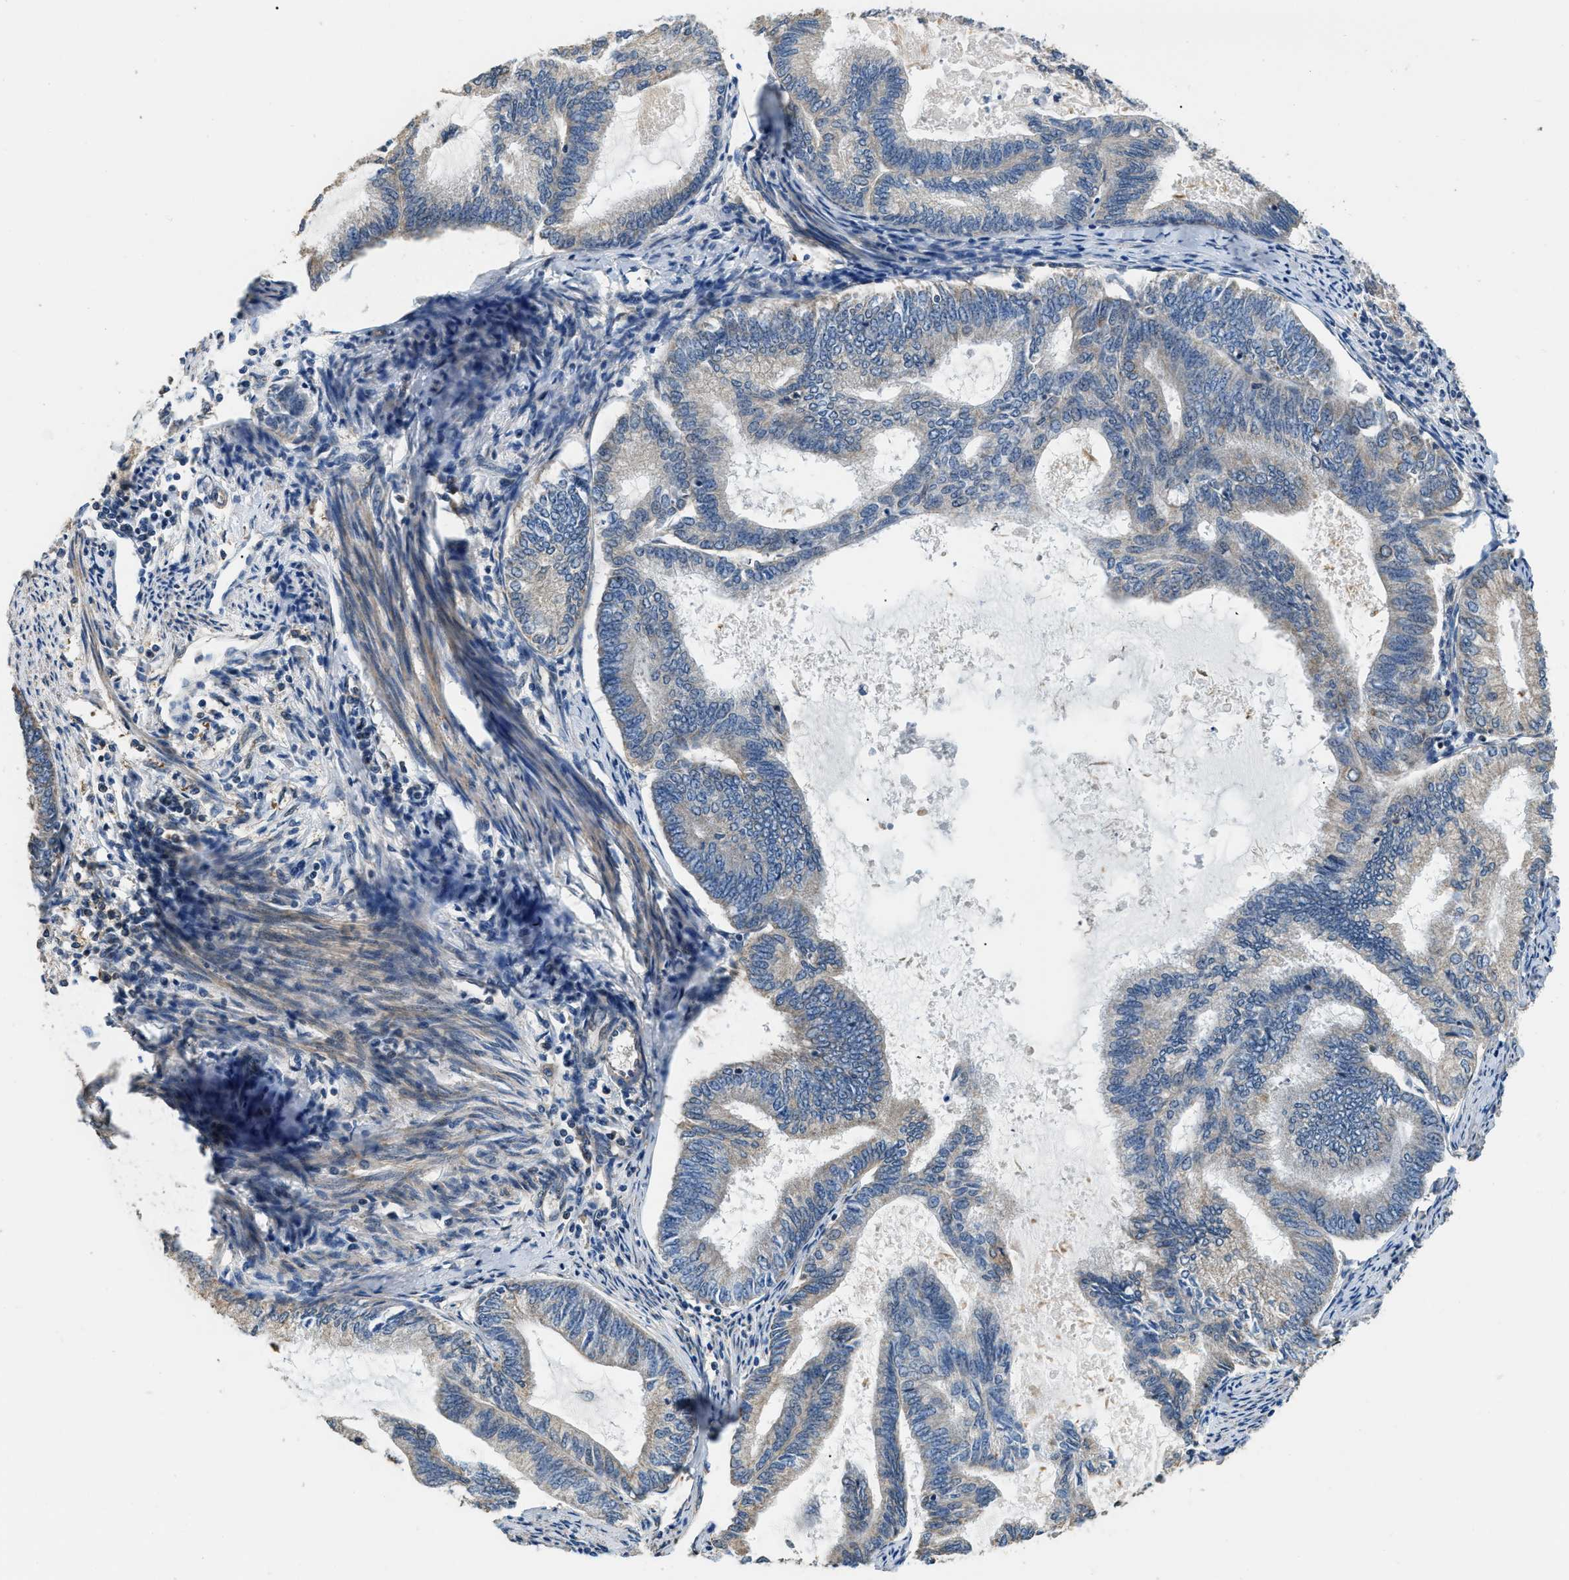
{"staining": {"intensity": "weak", "quantity": "<25%", "location": "cytoplasmic/membranous"}, "tissue": "endometrial cancer", "cell_type": "Tumor cells", "image_type": "cancer", "snomed": [{"axis": "morphology", "description": "Adenocarcinoma, NOS"}, {"axis": "topography", "description": "Endometrium"}], "caption": "Immunohistochemistry micrograph of human adenocarcinoma (endometrial) stained for a protein (brown), which exhibits no staining in tumor cells.", "gene": "SSH2", "patient": {"sex": "female", "age": 86}}